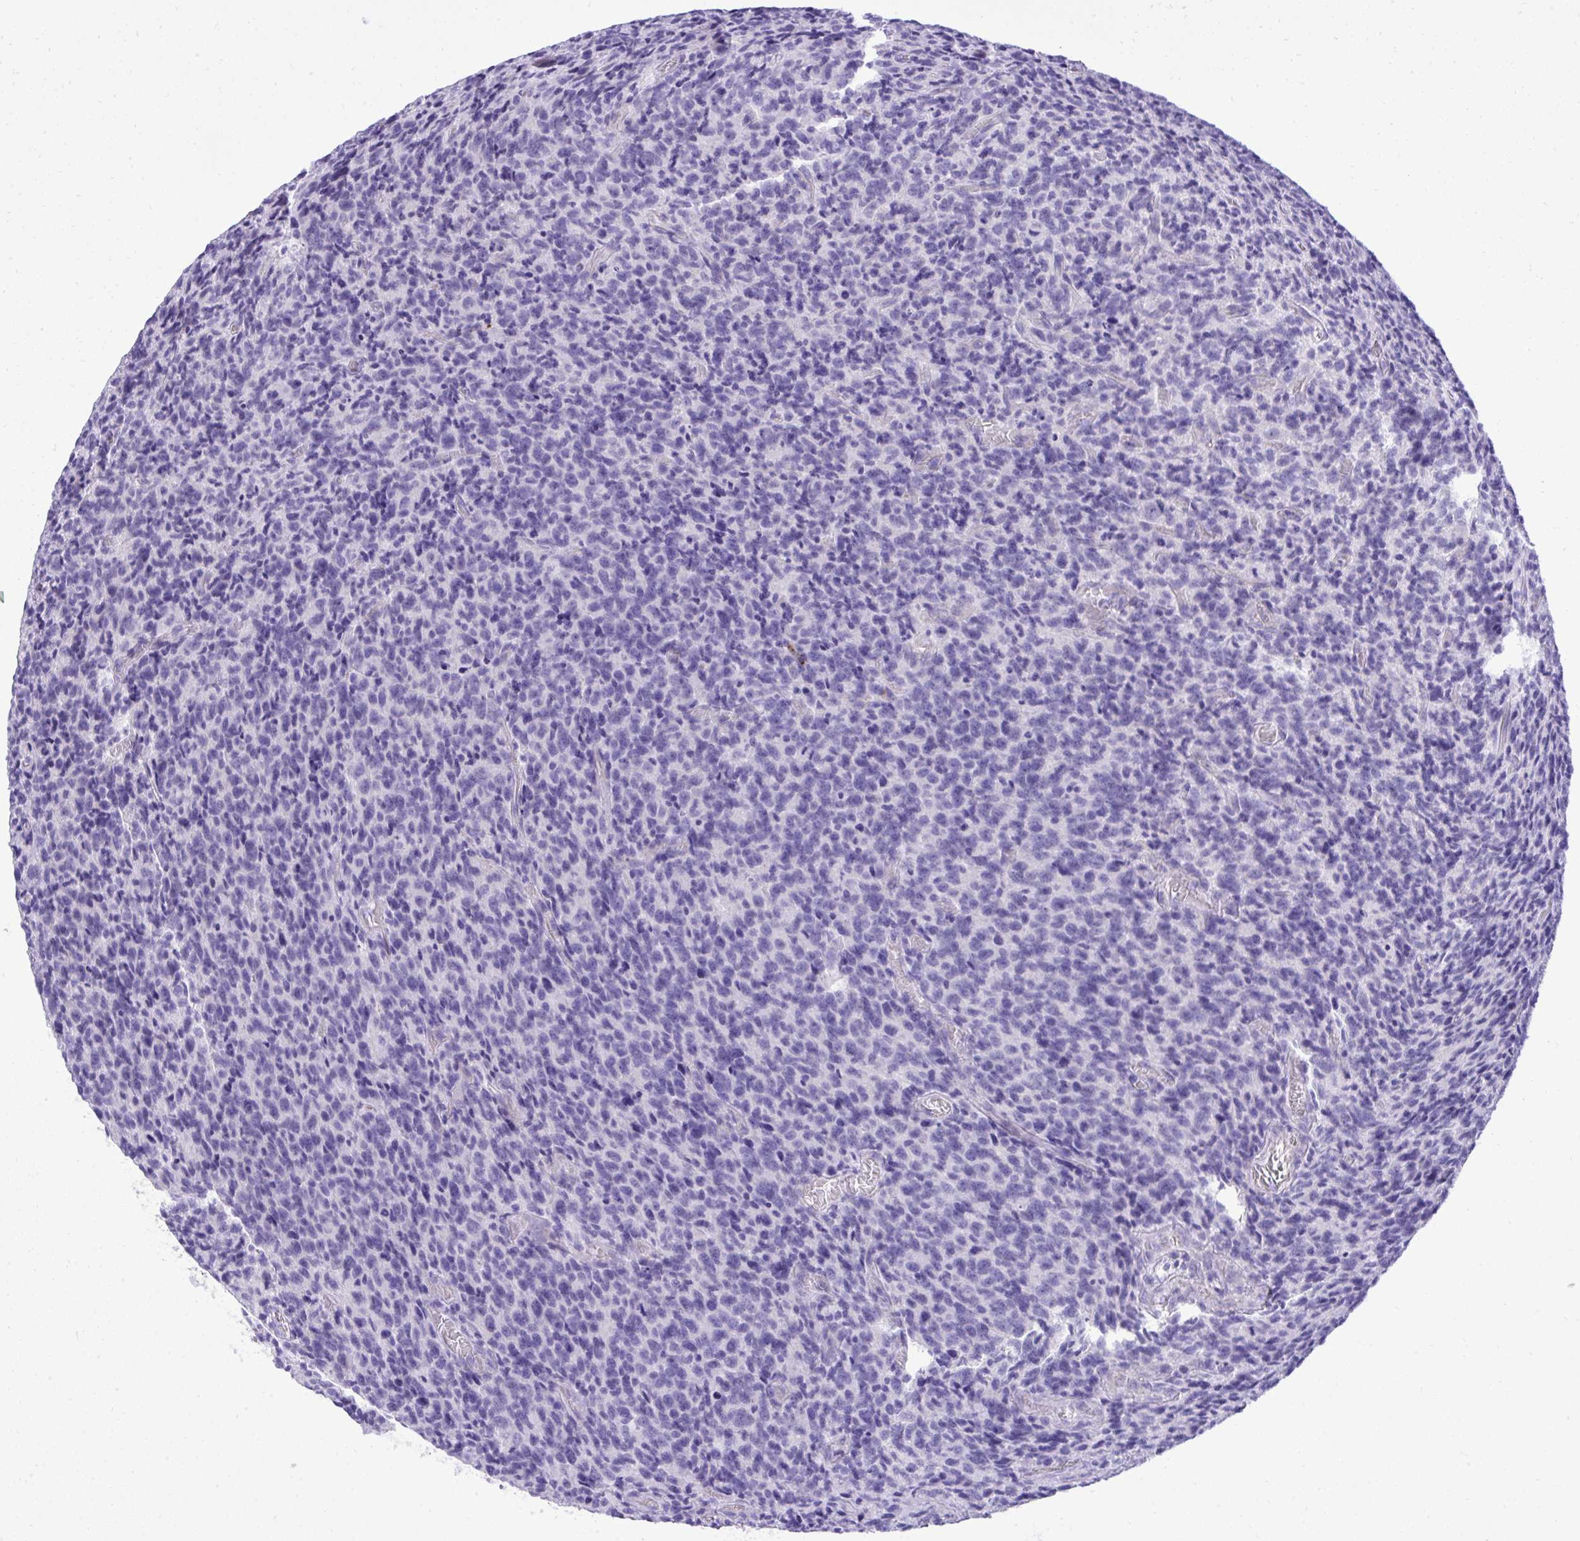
{"staining": {"intensity": "negative", "quantity": "none", "location": "none"}, "tissue": "glioma", "cell_type": "Tumor cells", "image_type": "cancer", "snomed": [{"axis": "morphology", "description": "Glioma, malignant, High grade"}, {"axis": "topography", "description": "Brain"}], "caption": "High-grade glioma (malignant) was stained to show a protein in brown. There is no significant staining in tumor cells. The staining was performed using DAB to visualize the protein expression in brown, while the nuclei were stained in blue with hematoxylin (Magnification: 20x).", "gene": "ST6GALNAC3", "patient": {"sex": "male", "age": 76}}